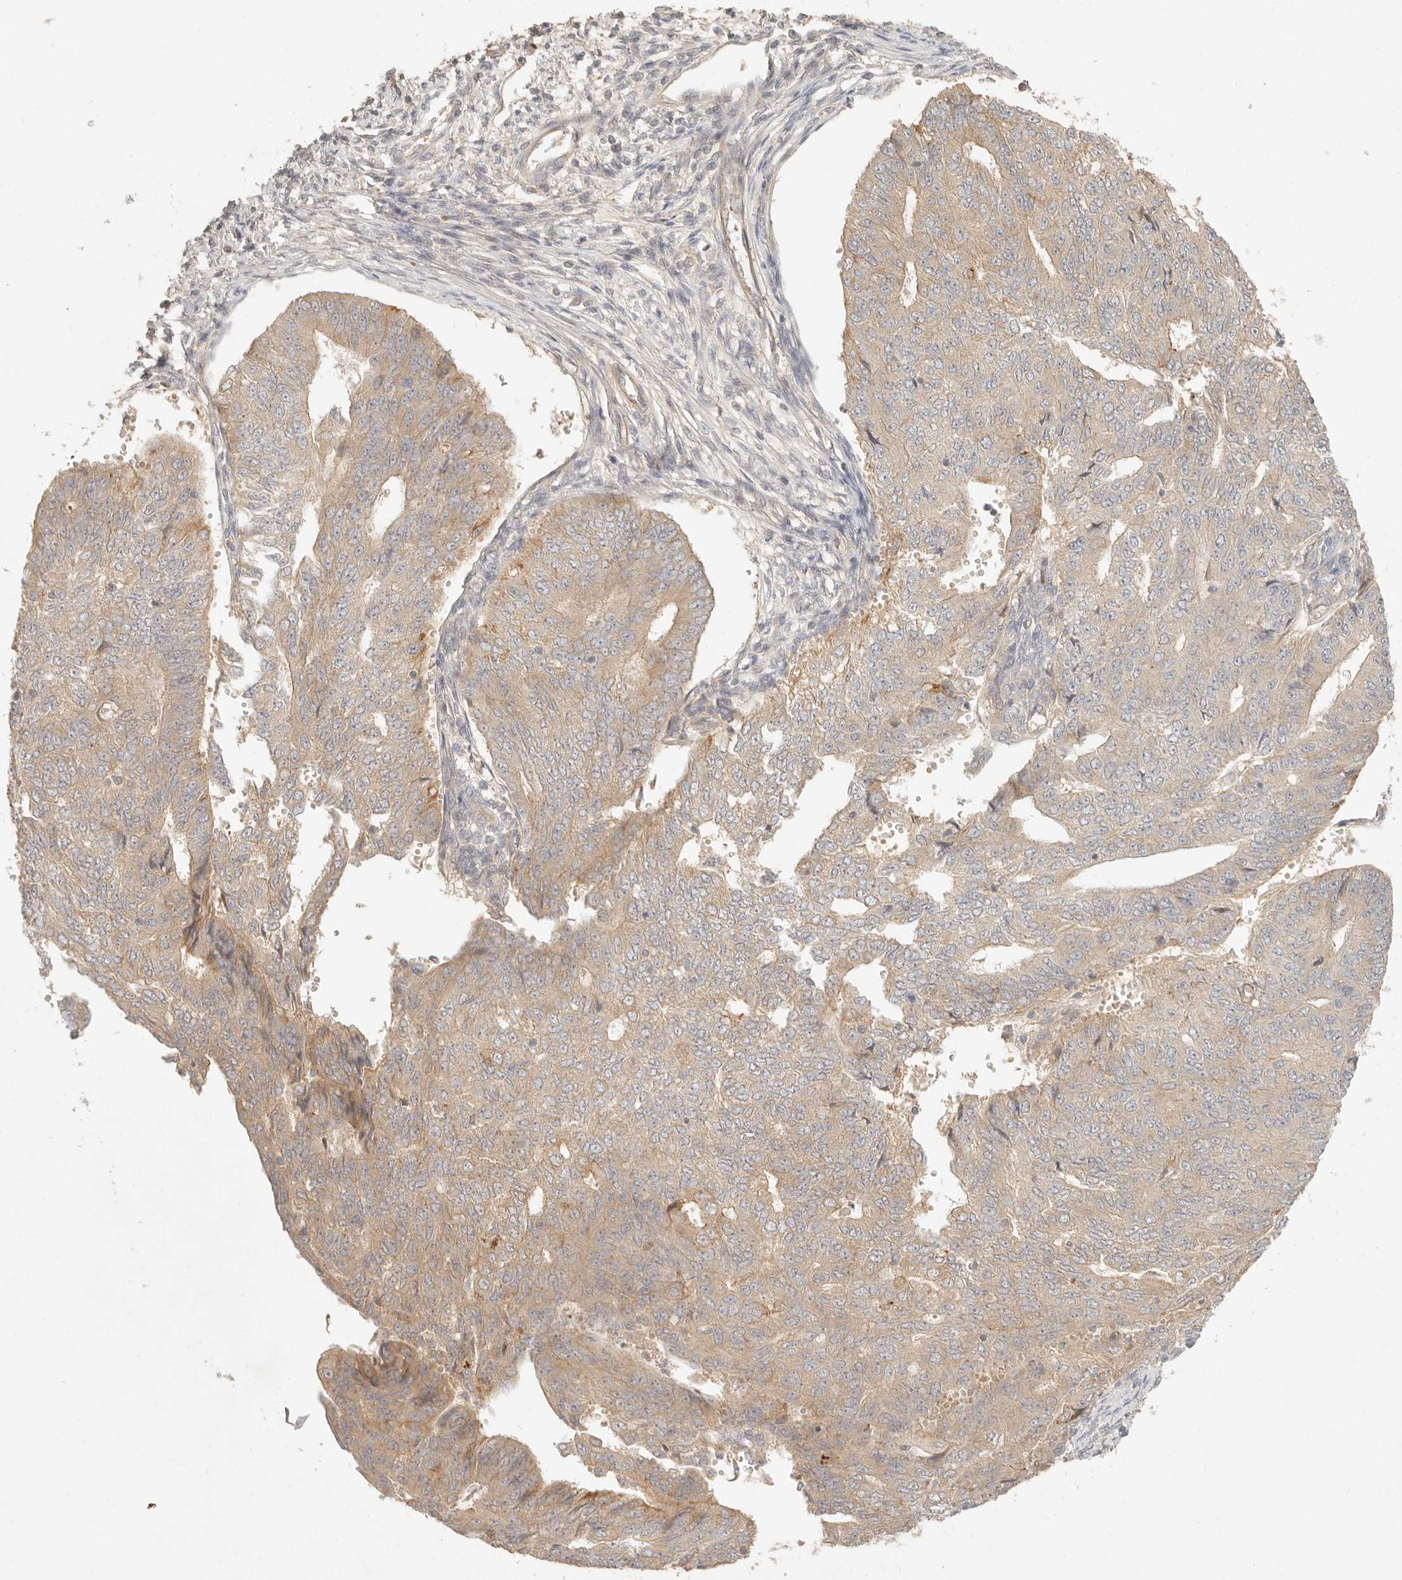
{"staining": {"intensity": "weak", "quantity": ">75%", "location": "cytoplasmic/membranous"}, "tissue": "endometrial cancer", "cell_type": "Tumor cells", "image_type": "cancer", "snomed": [{"axis": "morphology", "description": "Adenocarcinoma, NOS"}, {"axis": "topography", "description": "Endometrium"}], "caption": "Endometrial cancer (adenocarcinoma) was stained to show a protein in brown. There is low levels of weak cytoplasmic/membranous staining in approximately >75% of tumor cells.", "gene": "PPP1R3B", "patient": {"sex": "female", "age": 32}}